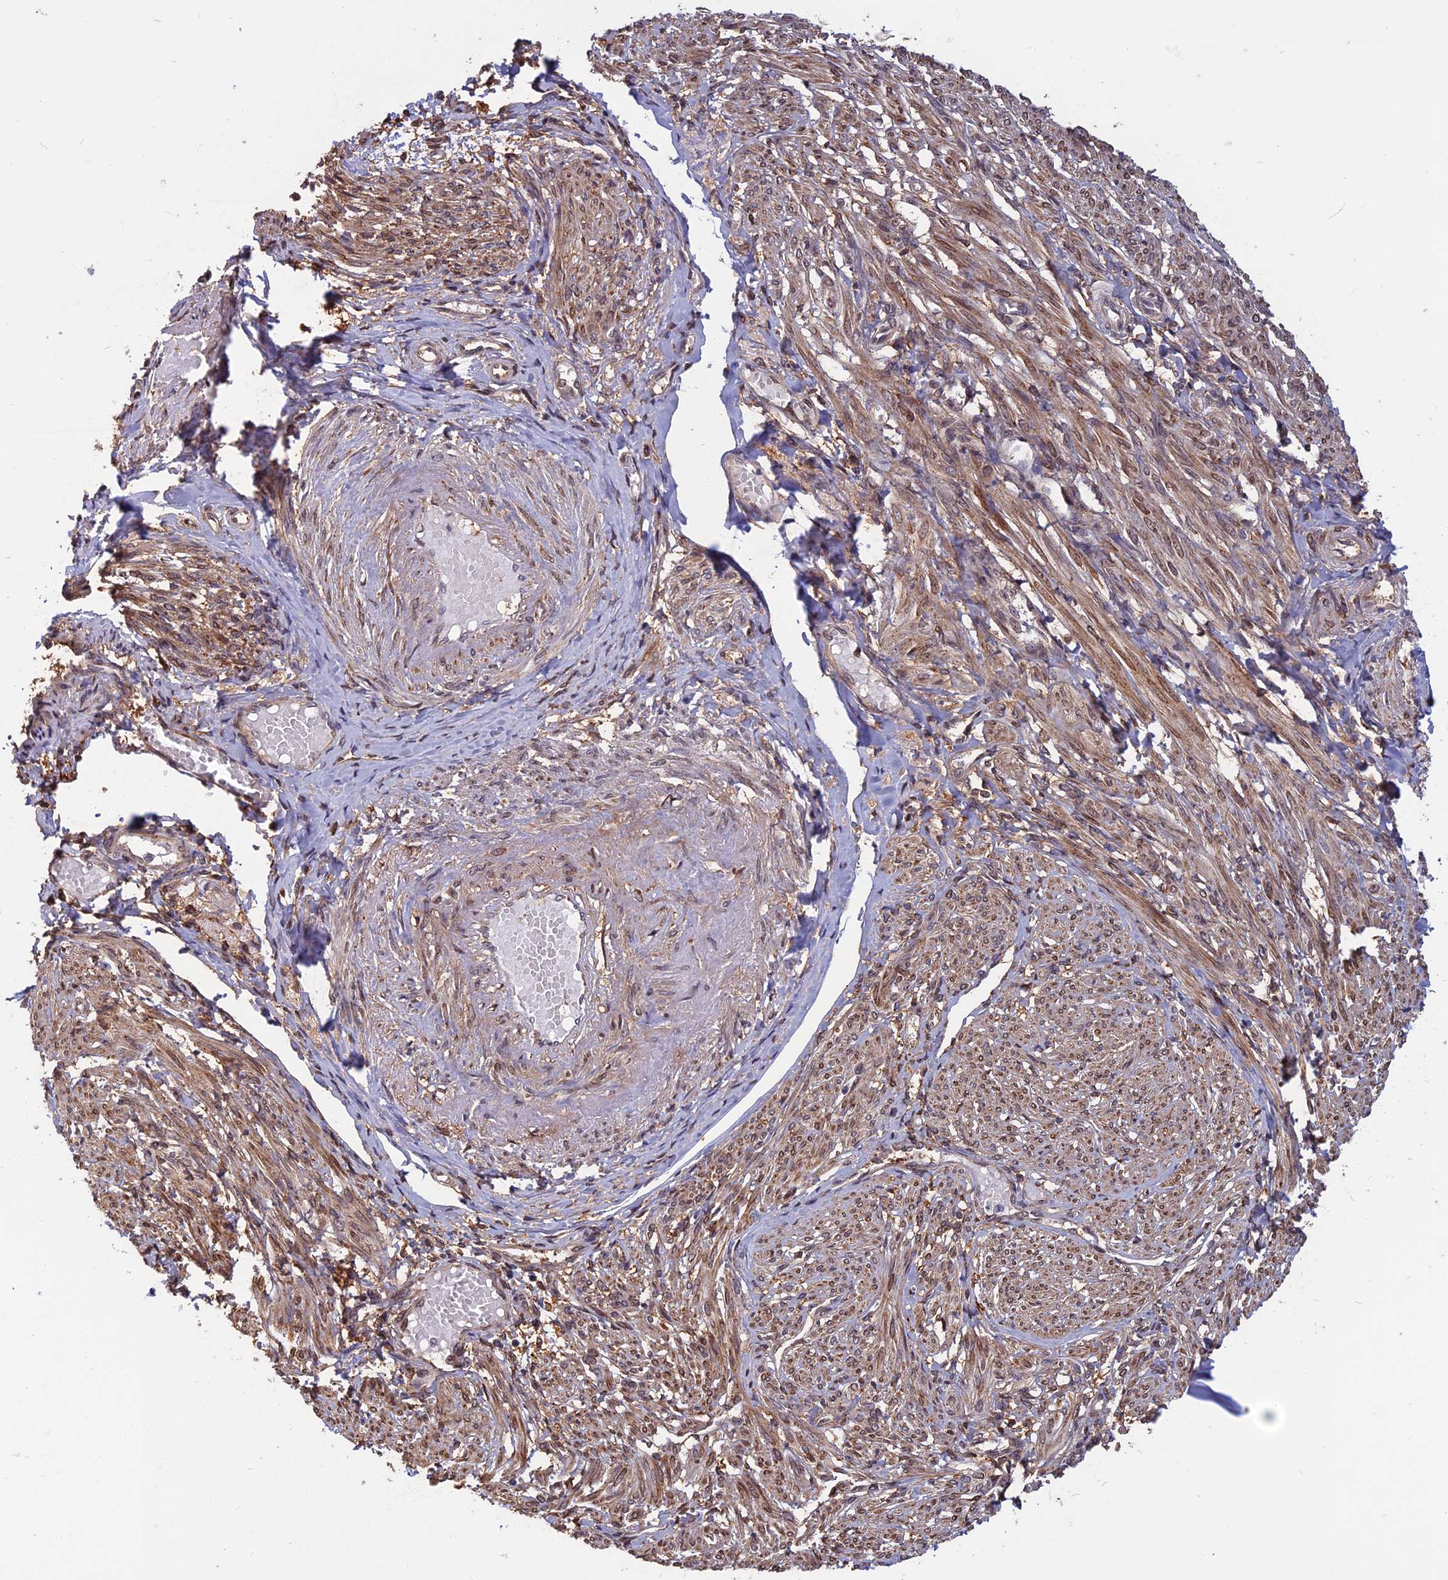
{"staining": {"intensity": "moderate", "quantity": "25%-75%", "location": "cytoplasmic/membranous"}, "tissue": "smooth muscle", "cell_type": "Smooth muscle cells", "image_type": "normal", "snomed": [{"axis": "morphology", "description": "Normal tissue, NOS"}, {"axis": "topography", "description": "Smooth muscle"}], "caption": "Immunohistochemical staining of normal smooth muscle demonstrates medium levels of moderate cytoplasmic/membranous expression in approximately 25%-75% of smooth muscle cells. The staining was performed using DAB (3,3'-diaminobenzidine), with brown indicating positive protein expression. Nuclei are stained blue with hematoxylin.", "gene": "SPG11", "patient": {"sex": "female", "age": 39}}